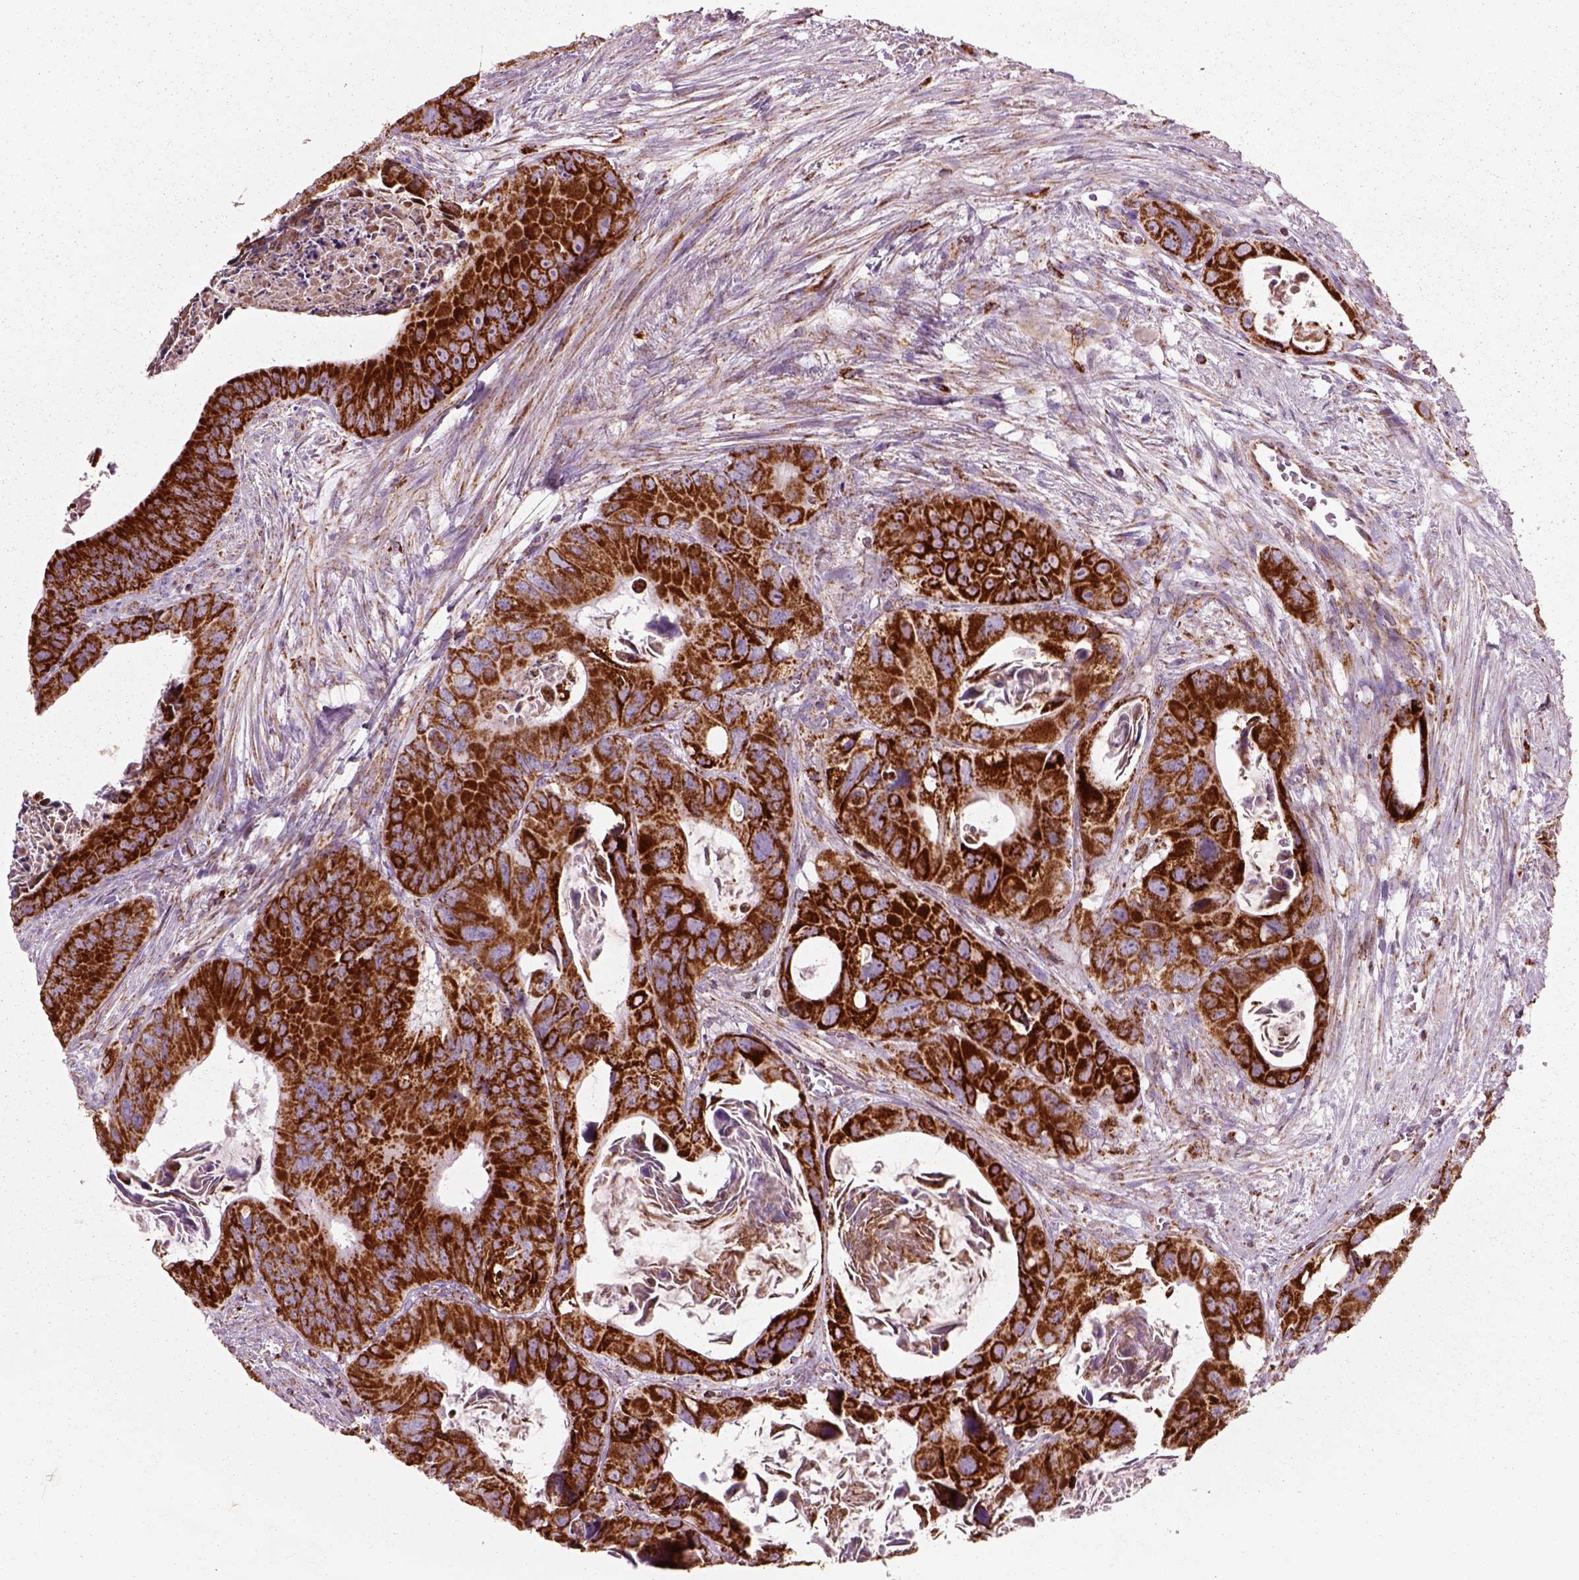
{"staining": {"intensity": "strong", "quantity": ">75%", "location": "cytoplasmic/membranous"}, "tissue": "colorectal cancer", "cell_type": "Tumor cells", "image_type": "cancer", "snomed": [{"axis": "morphology", "description": "Adenocarcinoma, NOS"}, {"axis": "topography", "description": "Rectum"}], "caption": "Protein expression analysis of adenocarcinoma (colorectal) shows strong cytoplasmic/membranous expression in about >75% of tumor cells. (DAB (3,3'-diaminobenzidine) IHC, brown staining for protein, blue staining for nuclei).", "gene": "SLC25A24", "patient": {"sex": "male", "age": 64}}